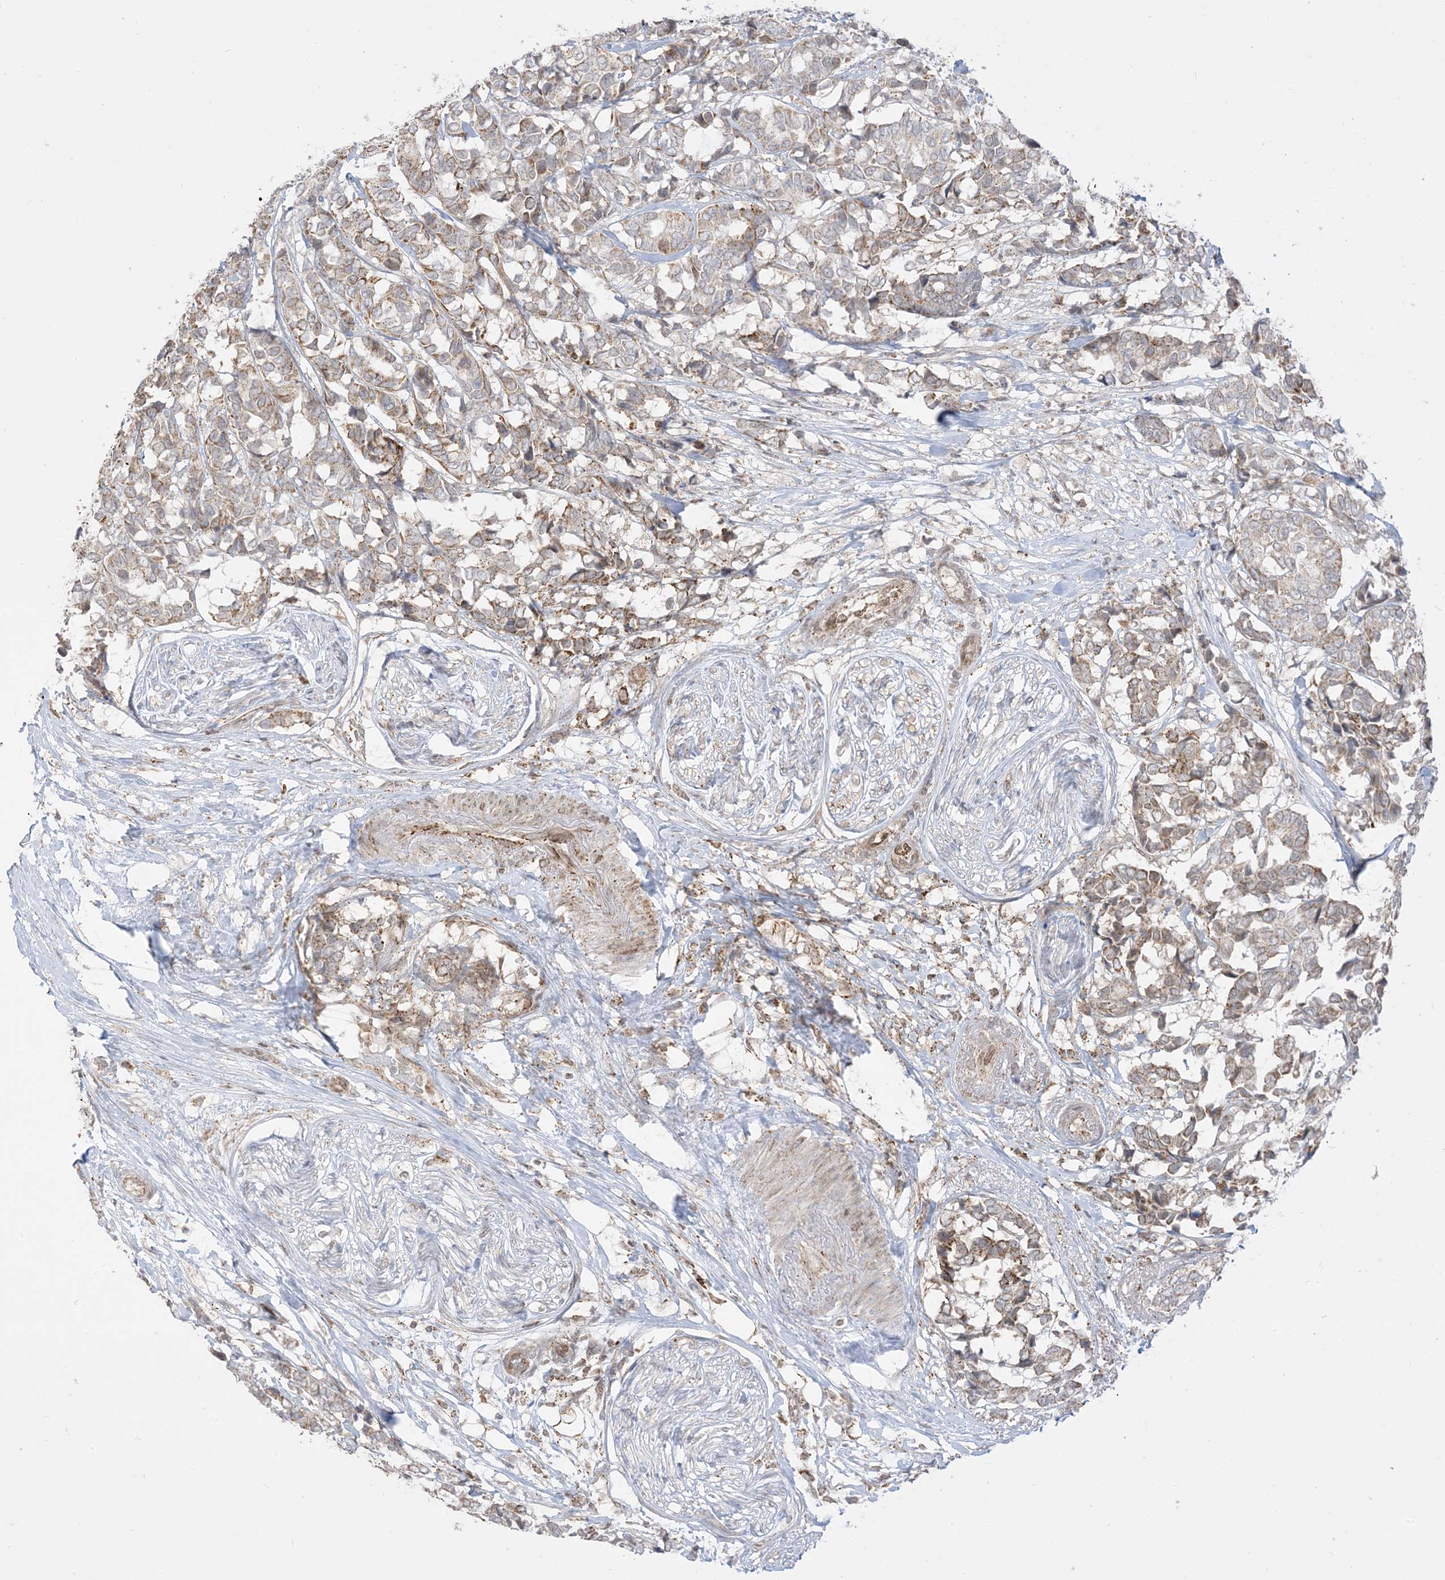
{"staining": {"intensity": "moderate", "quantity": "25%-75%", "location": "cytoplasmic/membranous"}, "tissue": "breast cancer", "cell_type": "Tumor cells", "image_type": "cancer", "snomed": [{"axis": "morphology", "description": "Duct carcinoma"}, {"axis": "topography", "description": "Breast"}], "caption": "Breast intraductal carcinoma was stained to show a protein in brown. There is medium levels of moderate cytoplasmic/membranous positivity in approximately 25%-75% of tumor cells.", "gene": "KANSL3", "patient": {"sex": "female", "age": 87}}